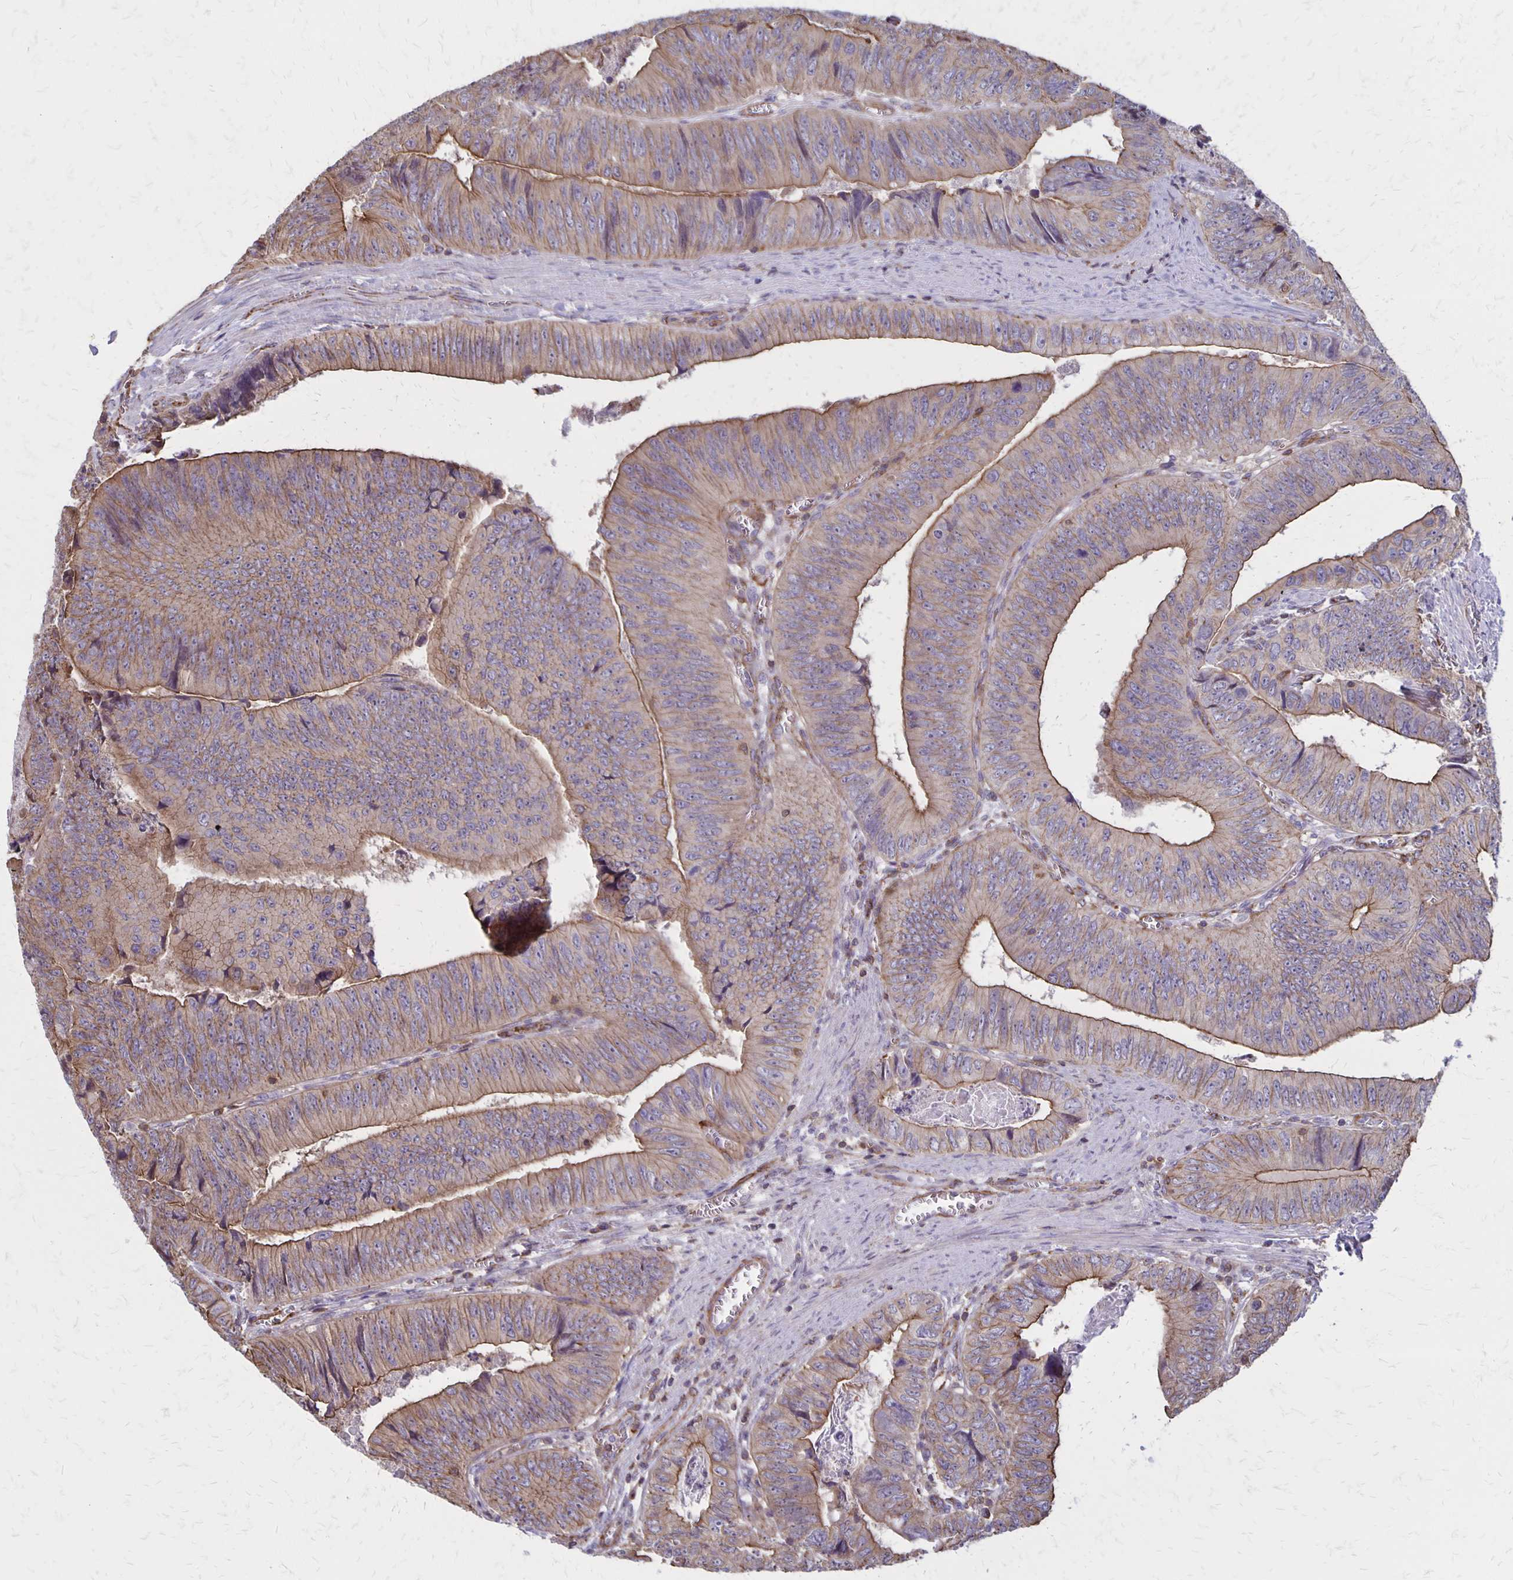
{"staining": {"intensity": "moderate", "quantity": "25%-75%", "location": "cytoplasmic/membranous"}, "tissue": "colorectal cancer", "cell_type": "Tumor cells", "image_type": "cancer", "snomed": [{"axis": "morphology", "description": "Adenocarcinoma, NOS"}, {"axis": "topography", "description": "Colon"}], "caption": "Immunohistochemical staining of colorectal adenocarcinoma exhibits moderate cytoplasmic/membranous protein expression in approximately 25%-75% of tumor cells.", "gene": "SEPTIN5", "patient": {"sex": "female", "age": 84}}